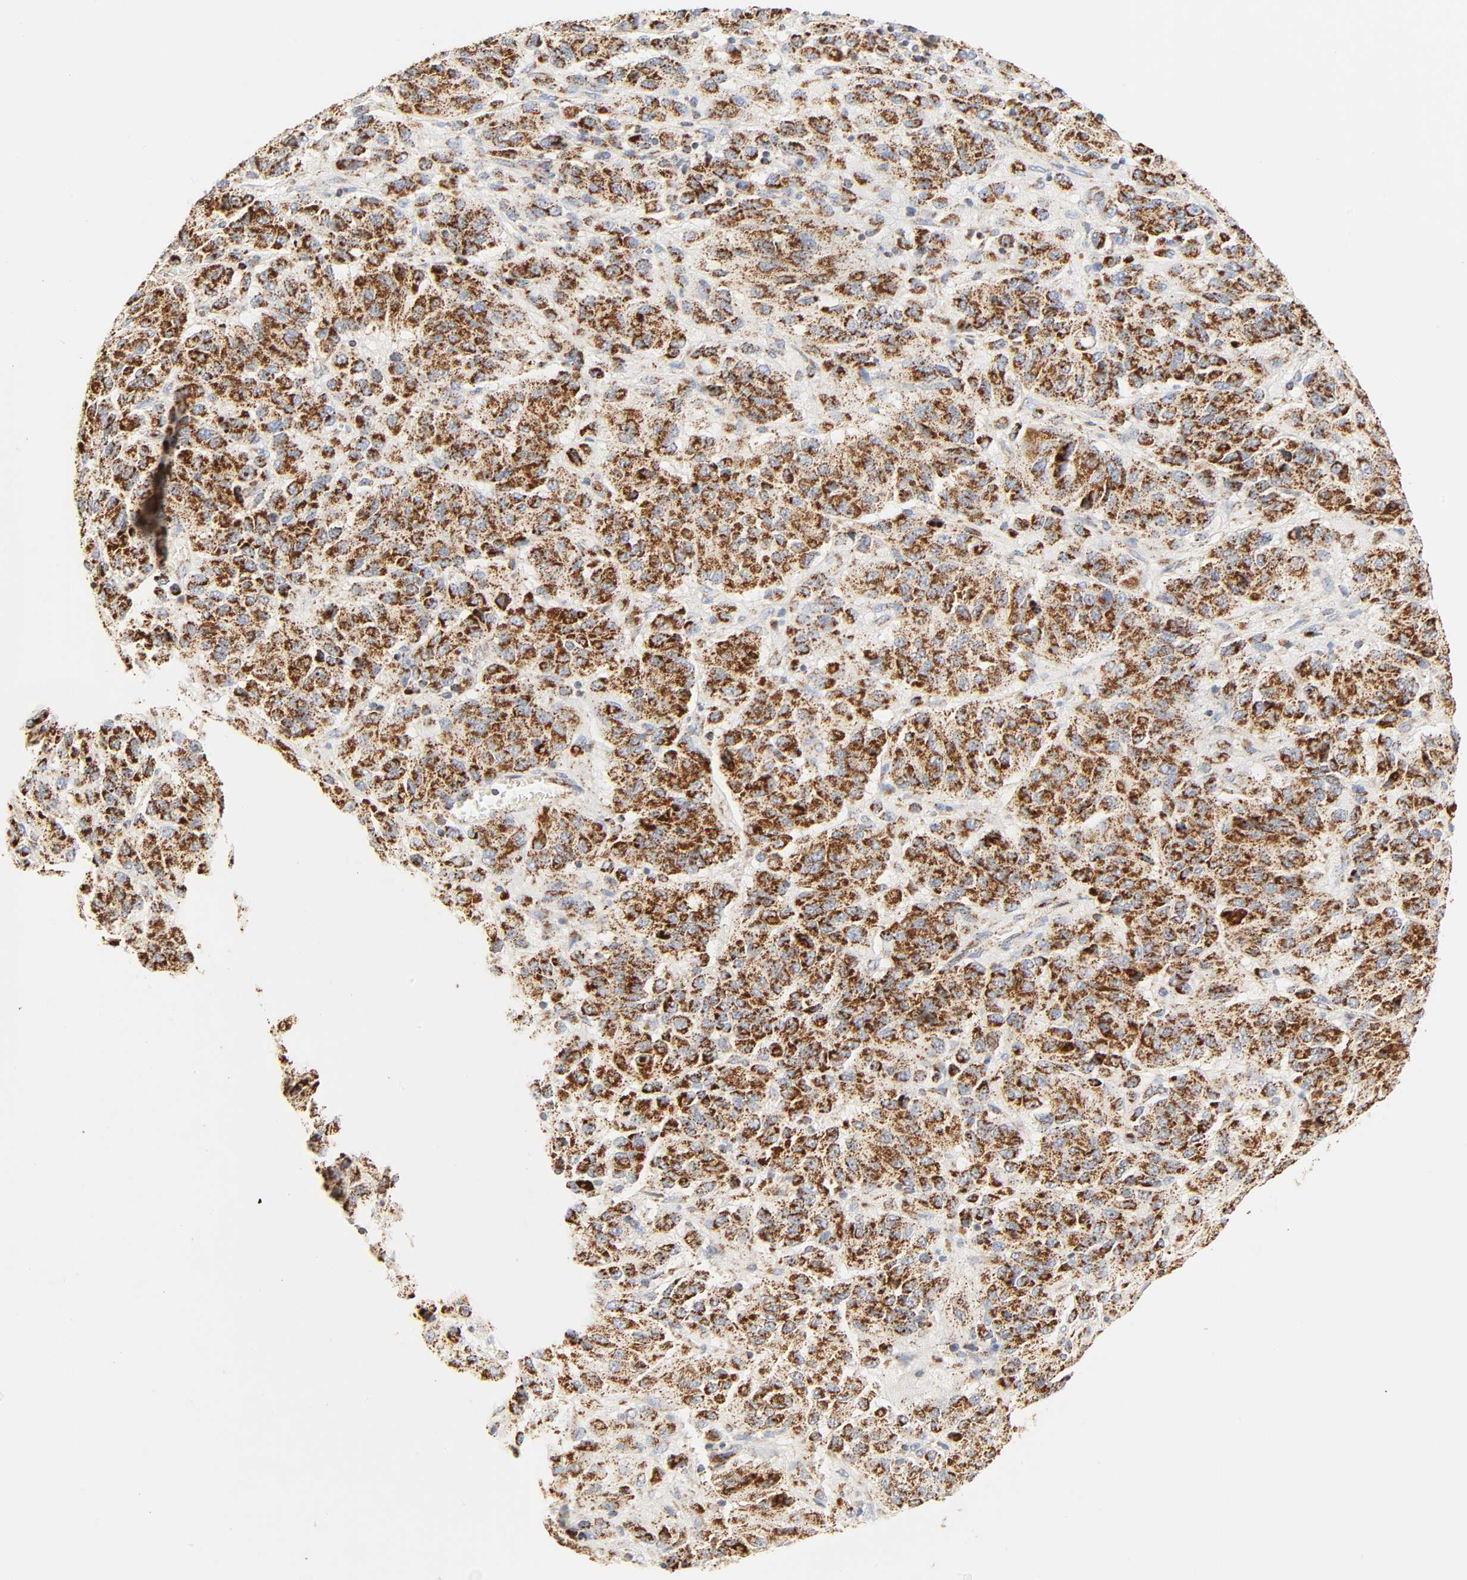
{"staining": {"intensity": "strong", "quantity": ">75%", "location": "cytoplasmic/membranous"}, "tissue": "melanoma", "cell_type": "Tumor cells", "image_type": "cancer", "snomed": [{"axis": "morphology", "description": "Malignant melanoma, Metastatic site"}, {"axis": "topography", "description": "Lung"}], "caption": "Melanoma stained for a protein (brown) displays strong cytoplasmic/membranous positive staining in about >75% of tumor cells.", "gene": "ACAT1", "patient": {"sex": "male", "age": 64}}